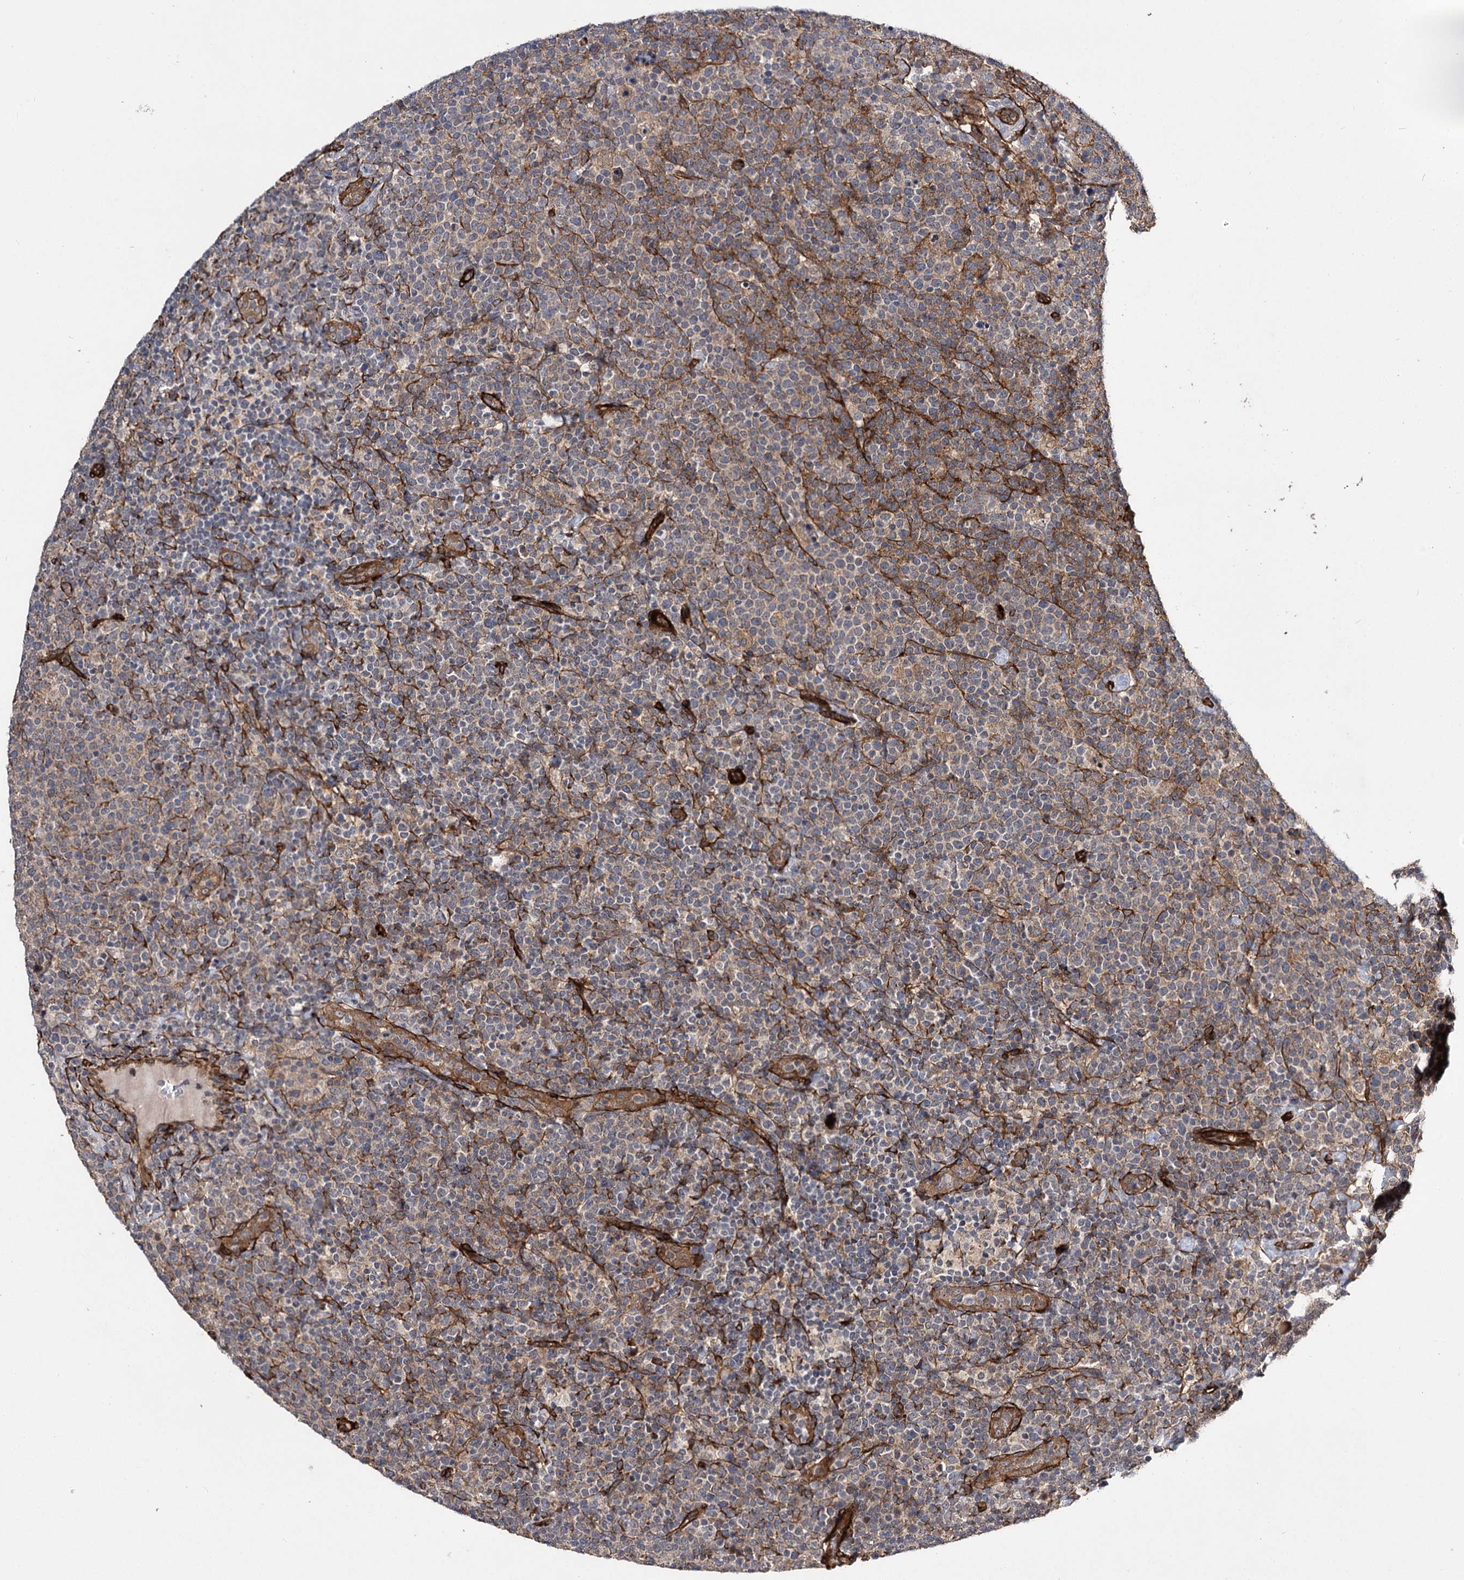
{"staining": {"intensity": "weak", "quantity": "<25%", "location": "cytoplasmic/membranous"}, "tissue": "lymphoma", "cell_type": "Tumor cells", "image_type": "cancer", "snomed": [{"axis": "morphology", "description": "Malignant lymphoma, non-Hodgkin's type, High grade"}, {"axis": "topography", "description": "Lymph node"}], "caption": "An image of human malignant lymphoma, non-Hodgkin's type (high-grade) is negative for staining in tumor cells. Nuclei are stained in blue.", "gene": "MYO1C", "patient": {"sex": "male", "age": 61}}